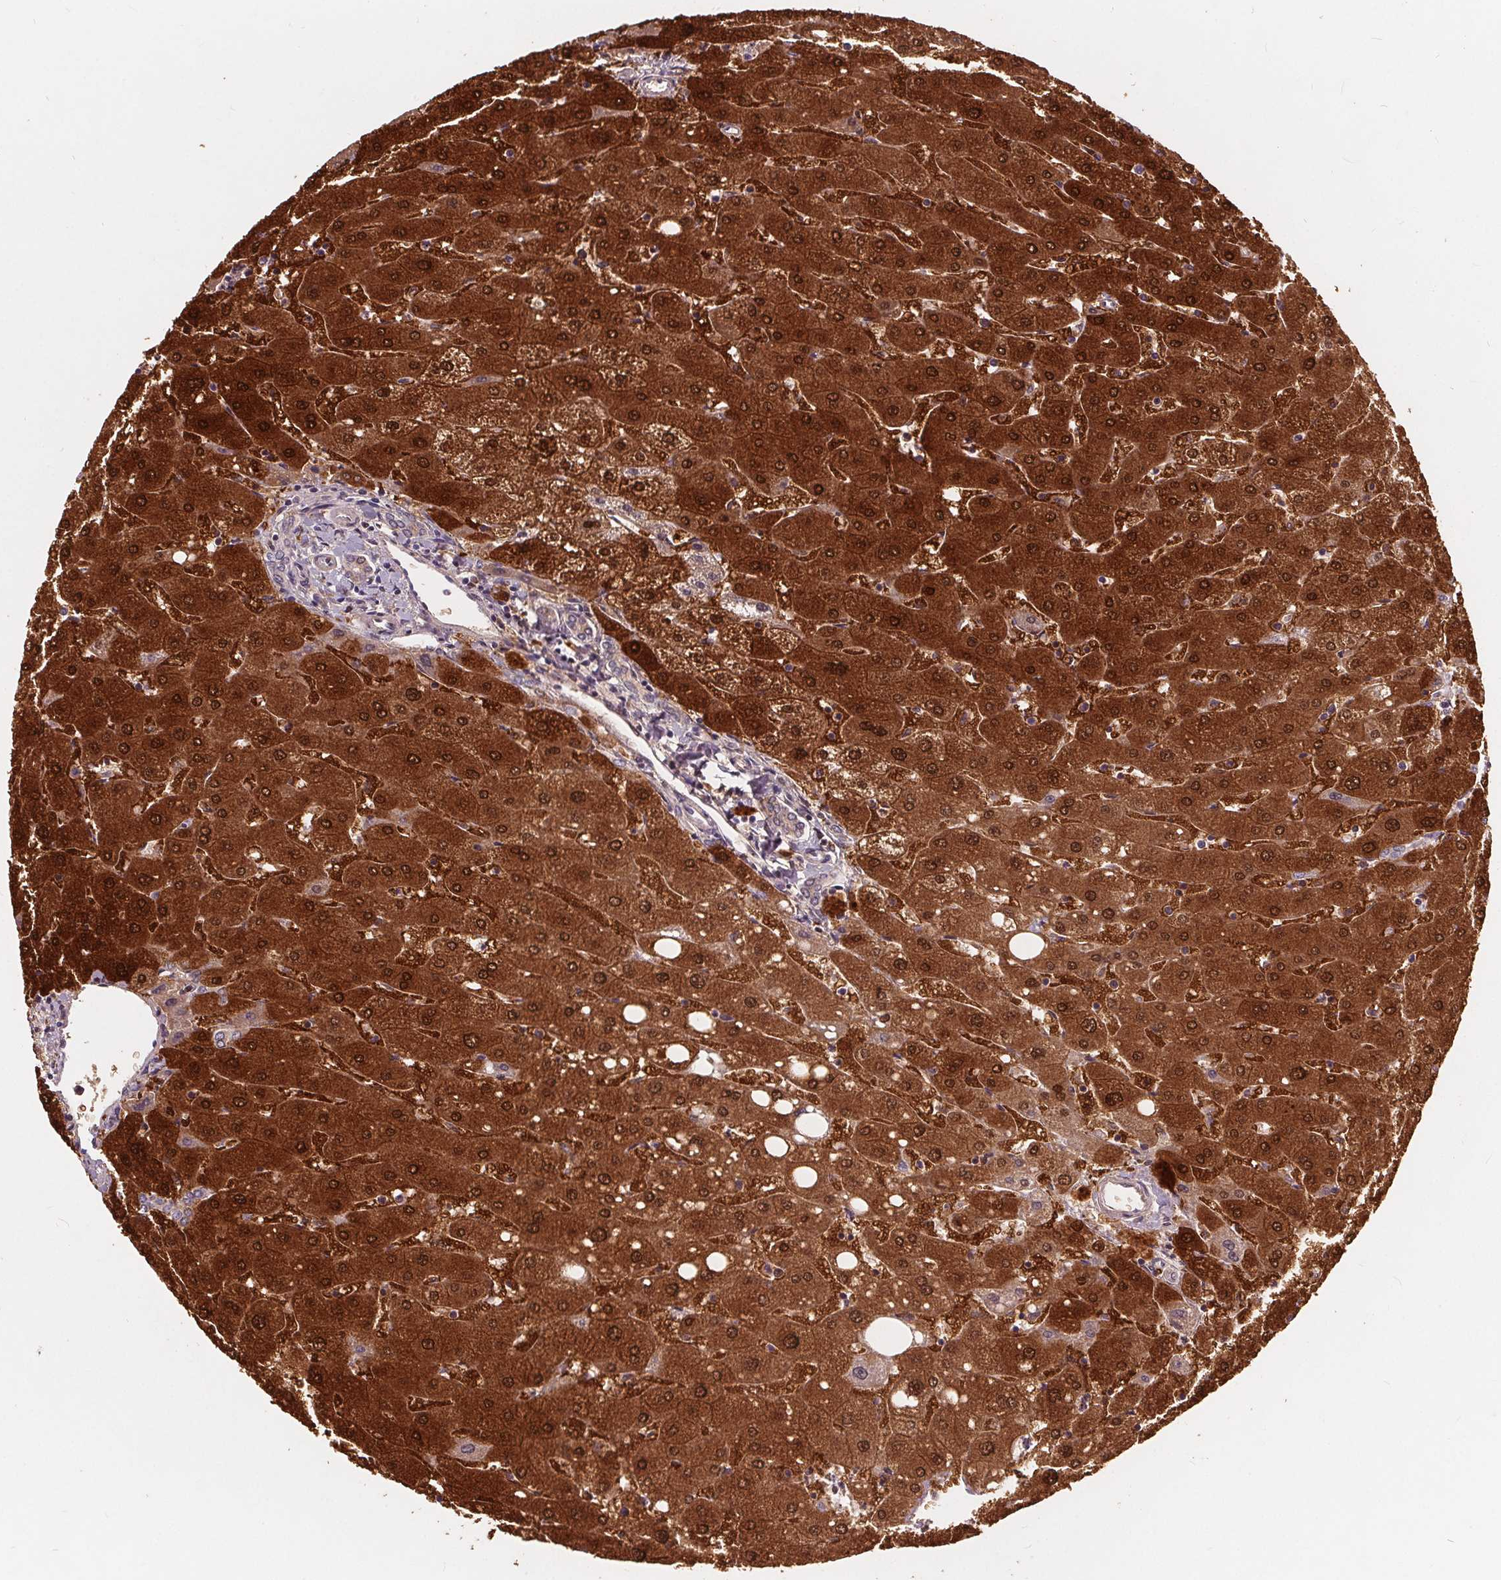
{"staining": {"intensity": "negative", "quantity": "none", "location": "none"}, "tissue": "liver", "cell_type": "Cholangiocytes", "image_type": "normal", "snomed": [{"axis": "morphology", "description": "Normal tissue, NOS"}, {"axis": "topography", "description": "Liver"}], "caption": "Protein analysis of benign liver demonstrates no significant positivity in cholangiocytes.", "gene": "HAAO", "patient": {"sex": "male", "age": 67}}